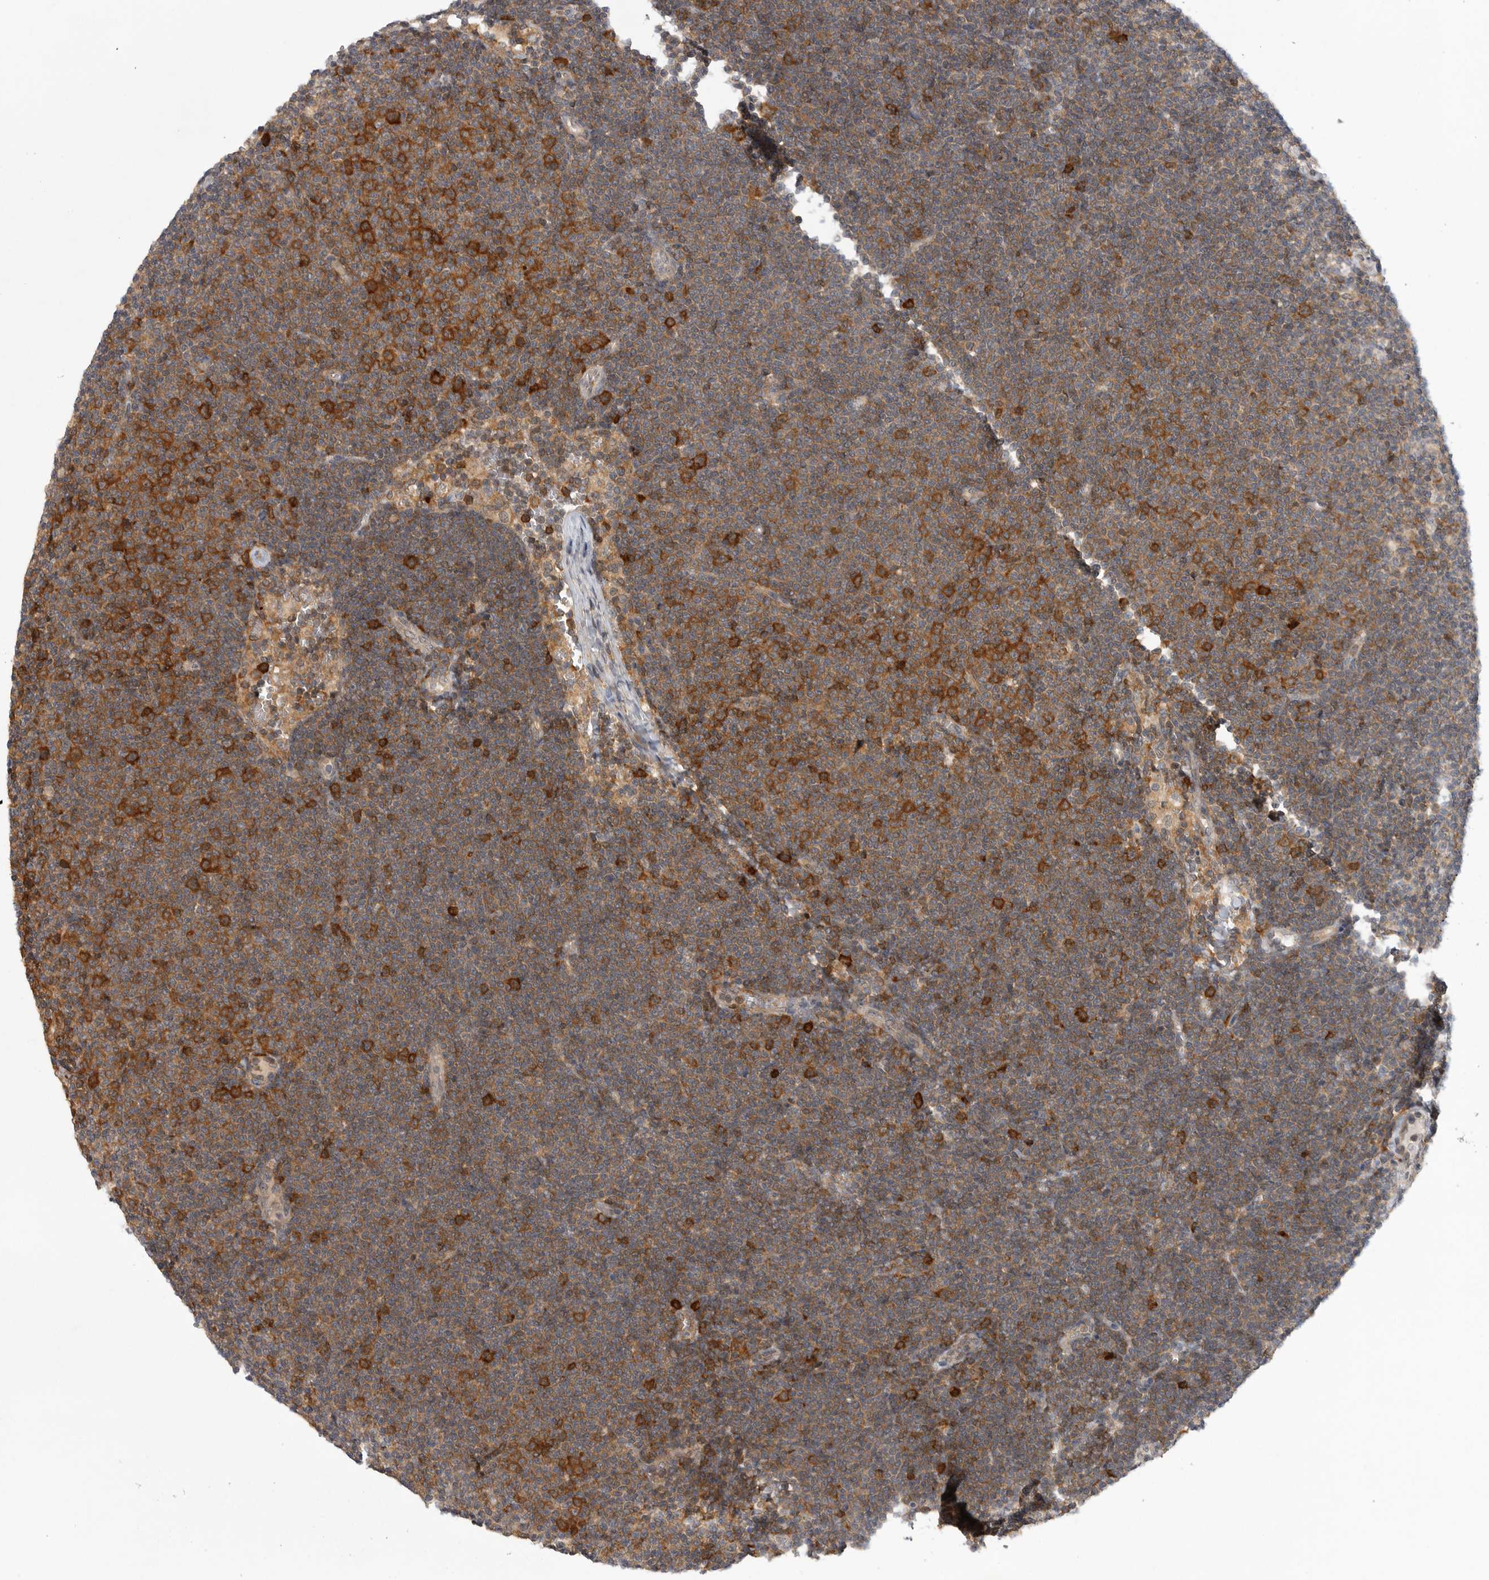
{"staining": {"intensity": "moderate", "quantity": ">75%", "location": "cytoplasmic/membranous"}, "tissue": "lymphoma", "cell_type": "Tumor cells", "image_type": "cancer", "snomed": [{"axis": "morphology", "description": "Malignant lymphoma, non-Hodgkin's type, Low grade"}, {"axis": "topography", "description": "Lymph node"}], "caption": "High-power microscopy captured an IHC photomicrograph of malignant lymphoma, non-Hodgkin's type (low-grade), revealing moderate cytoplasmic/membranous expression in about >75% of tumor cells. The protein is stained brown, and the nuclei are stained in blue (DAB (3,3'-diaminobenzidine) IHC with brightfield microscopy, high magnification).", "gene": "CACYBP", "patient": {"sex": "female", "age": 53}}